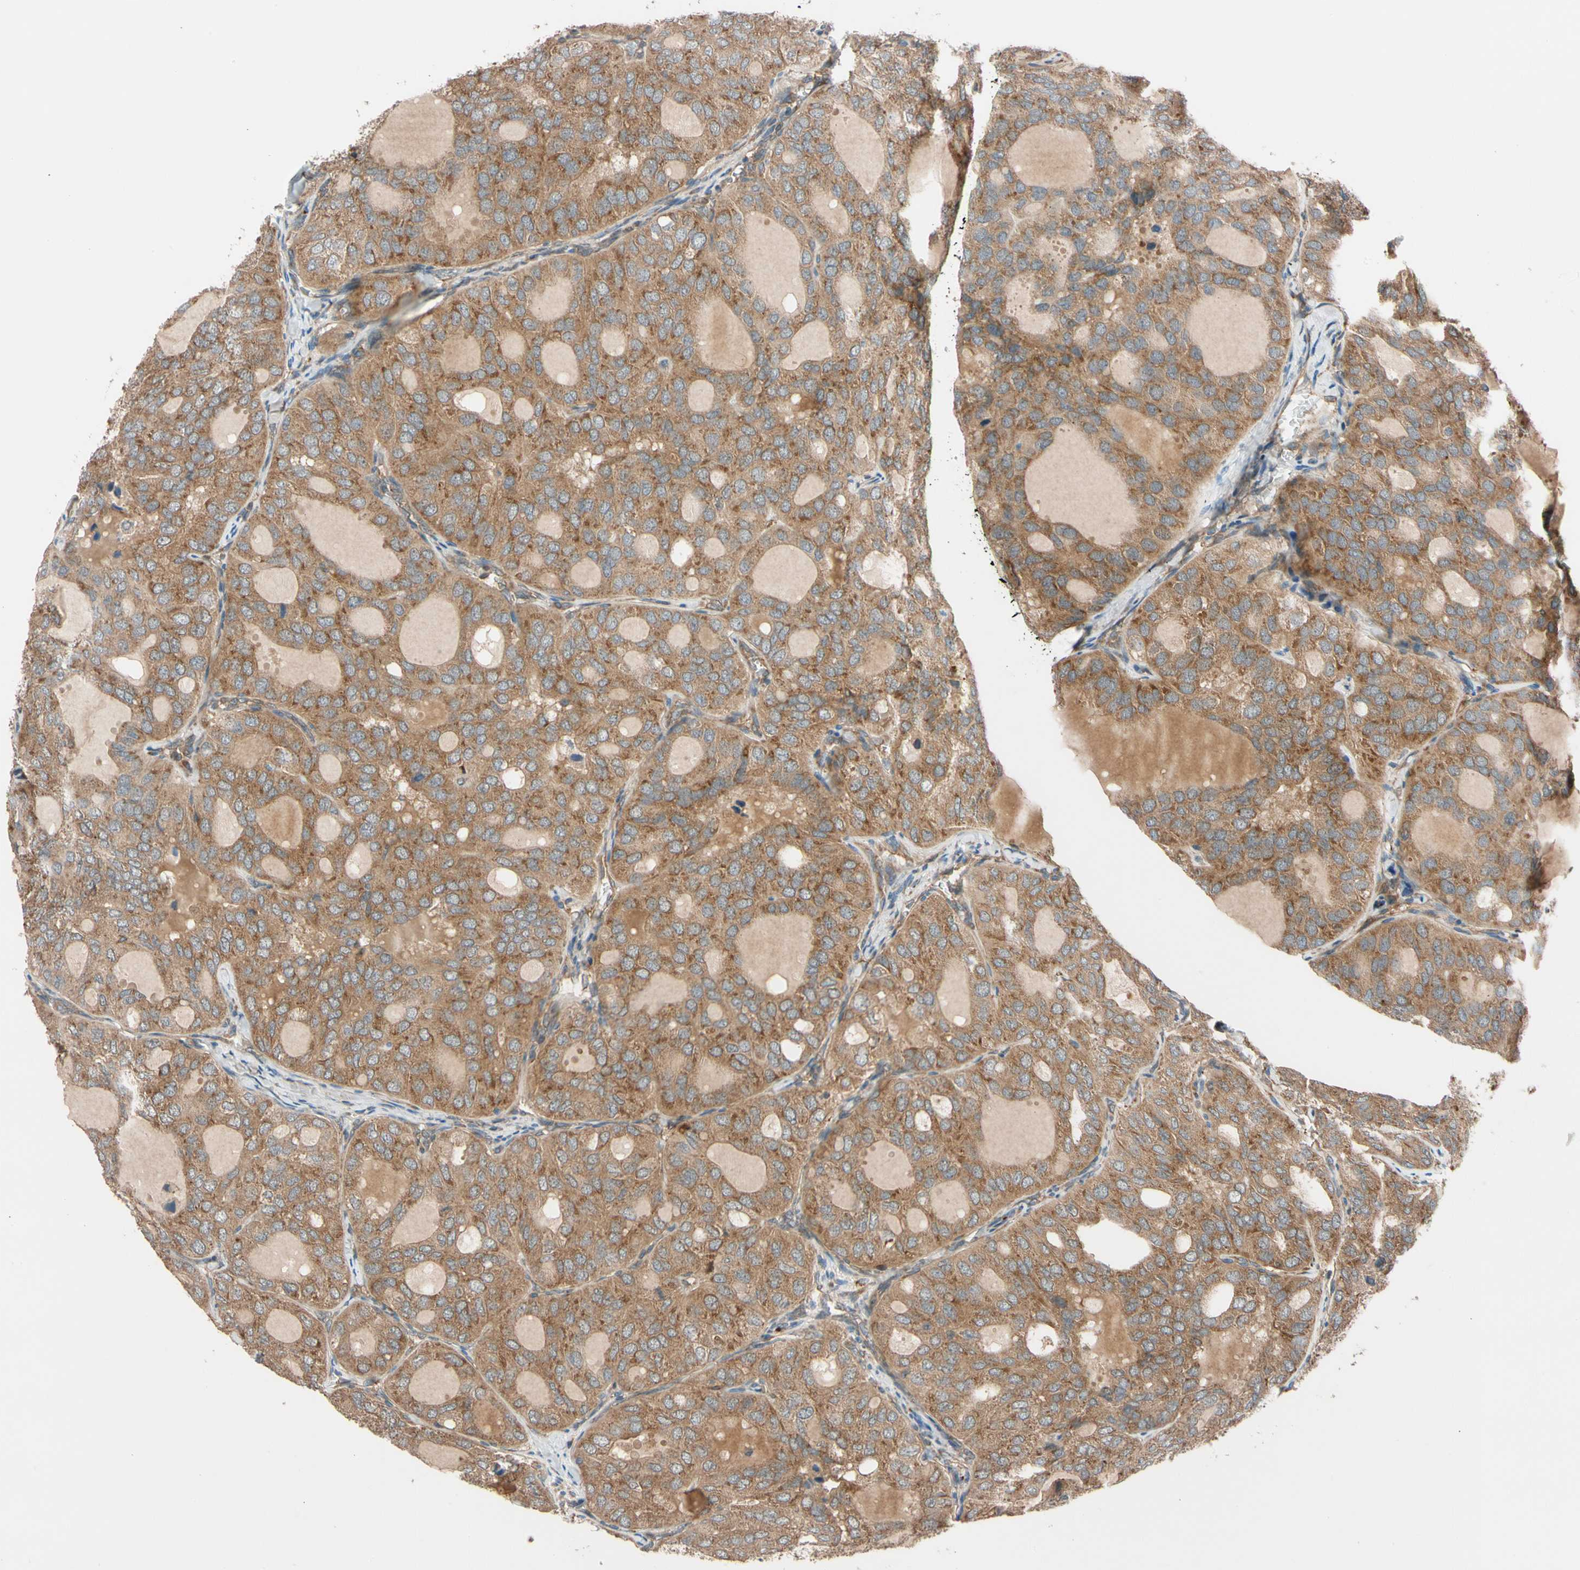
{"staining": {"intensity": "moderate", "quantity": ">75%", "location": "cytoplasmic/membranous"}, "tissue": "thyroid cancer", "cell_type": "Tumor cells", "image_type": "cancer", "snomed": [{"axis": "morphology", "description": "Follicular adenoma carcinoma, NOS"}, {"axis": "topography", "description": "Thyroid gland"}], "caption": "Thyroid cancer stained with DAB immunohistochemistry exhibits medium levels of moderate cytoplasmic/membranous positivity in approximately >75% of tumor cells.", "gene": "PHYH", "patient": {"sex": "male", "age": 75}}